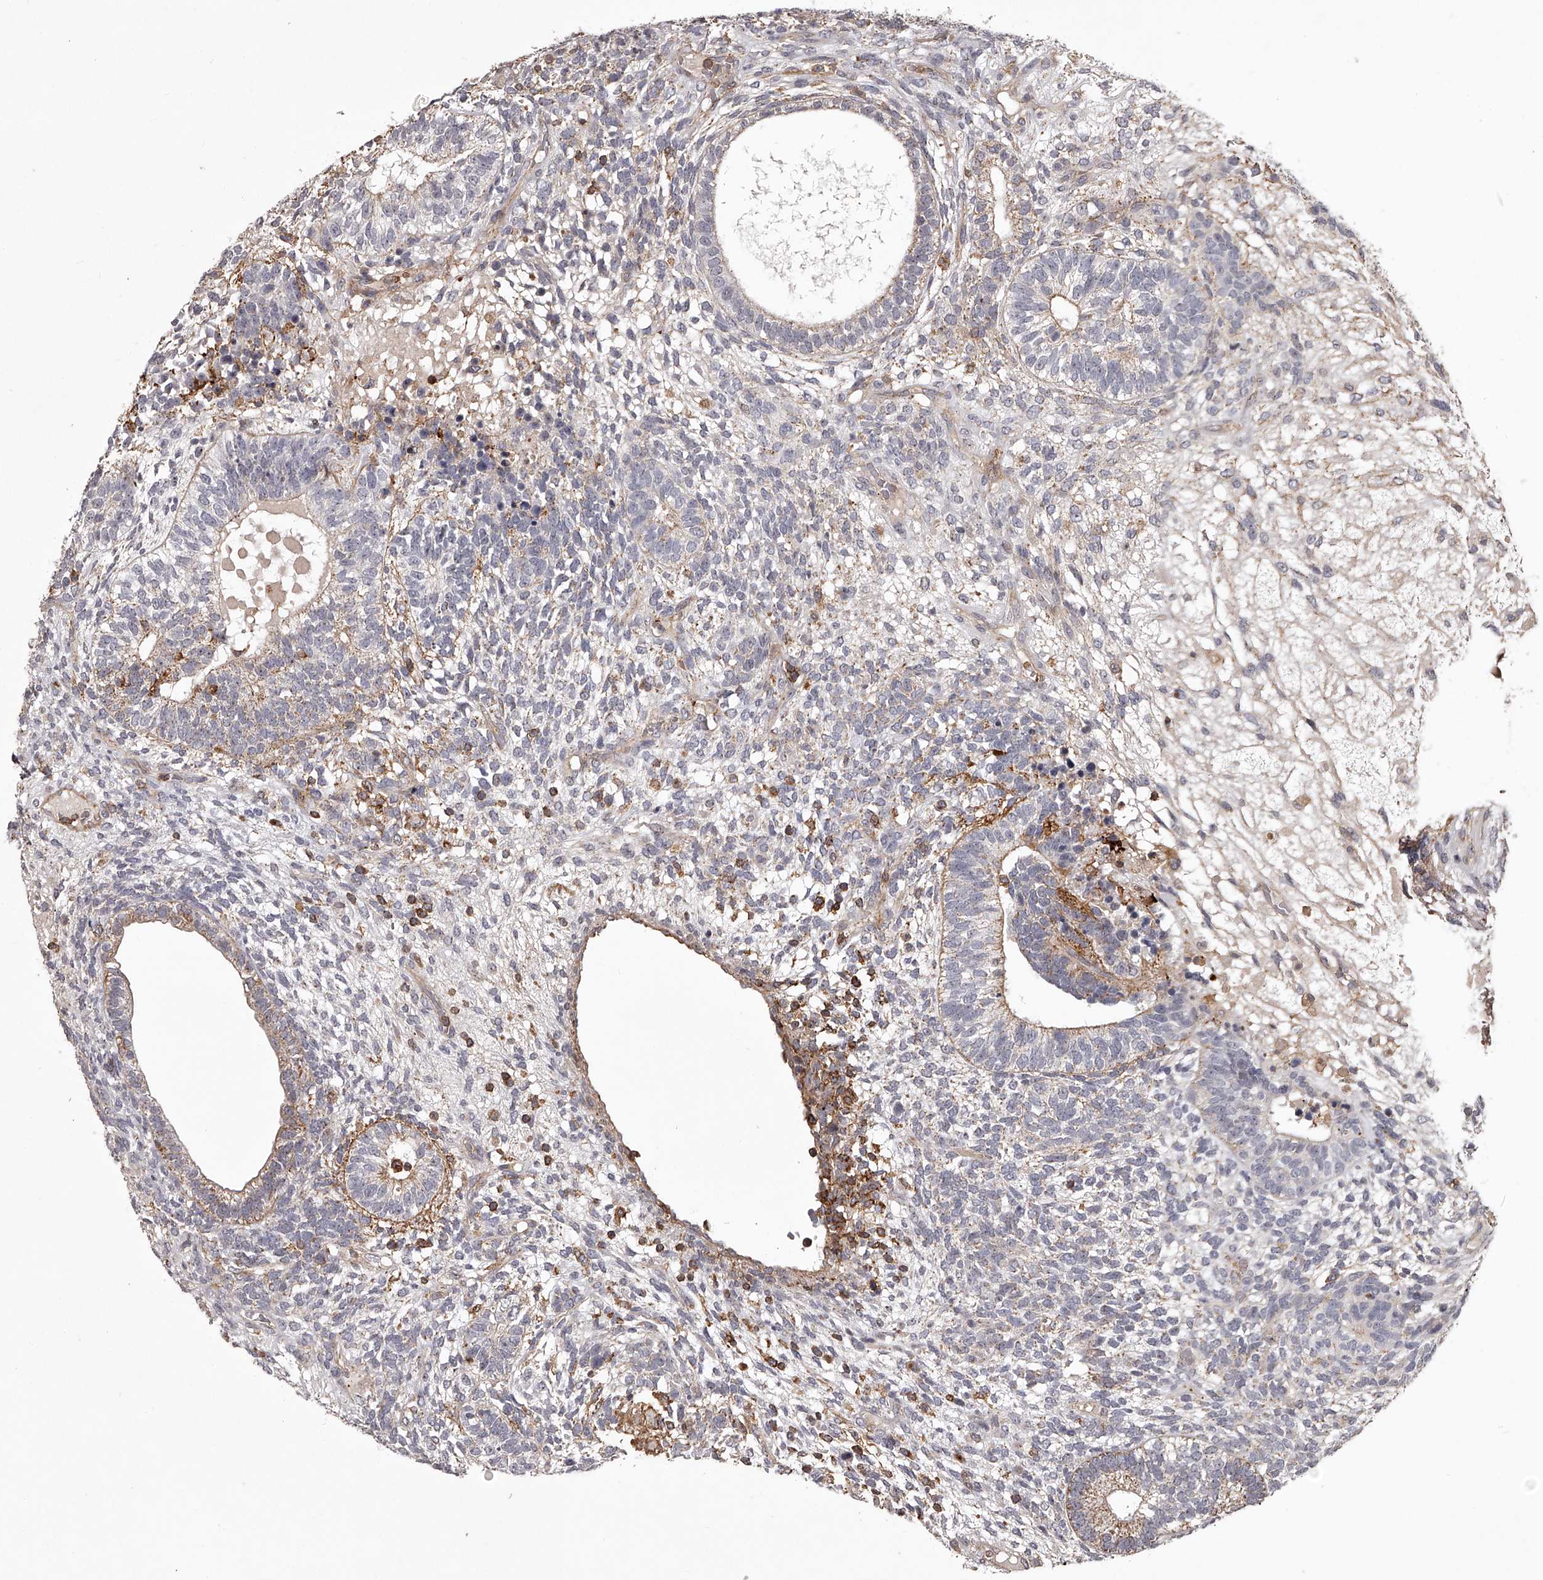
{"staining": {"intensity": "moderate", "quantity": "<25%", "location": "cytoplasmic/membranous"}, "tissue": "testis cancer", "cell_type": "Tumor cells", "image_type": "cancer", "snomed": [{"axis": "morphology", "description": "Seminoma, NOS"}, {"axis": "morphology", "description": "Carcinoma, Embryonal, NOS"}, {"axis": "topography", "description": "Testis"}], "caption": "A high-resolution histopathology image shows immunohistochemistry staining of testis cancer, which displays moderate cytoplasmic/membranous staining in approximately <25% of tumor cells.", "gene": "RRP36", "patient": {"sex": "male", "age": 28}}